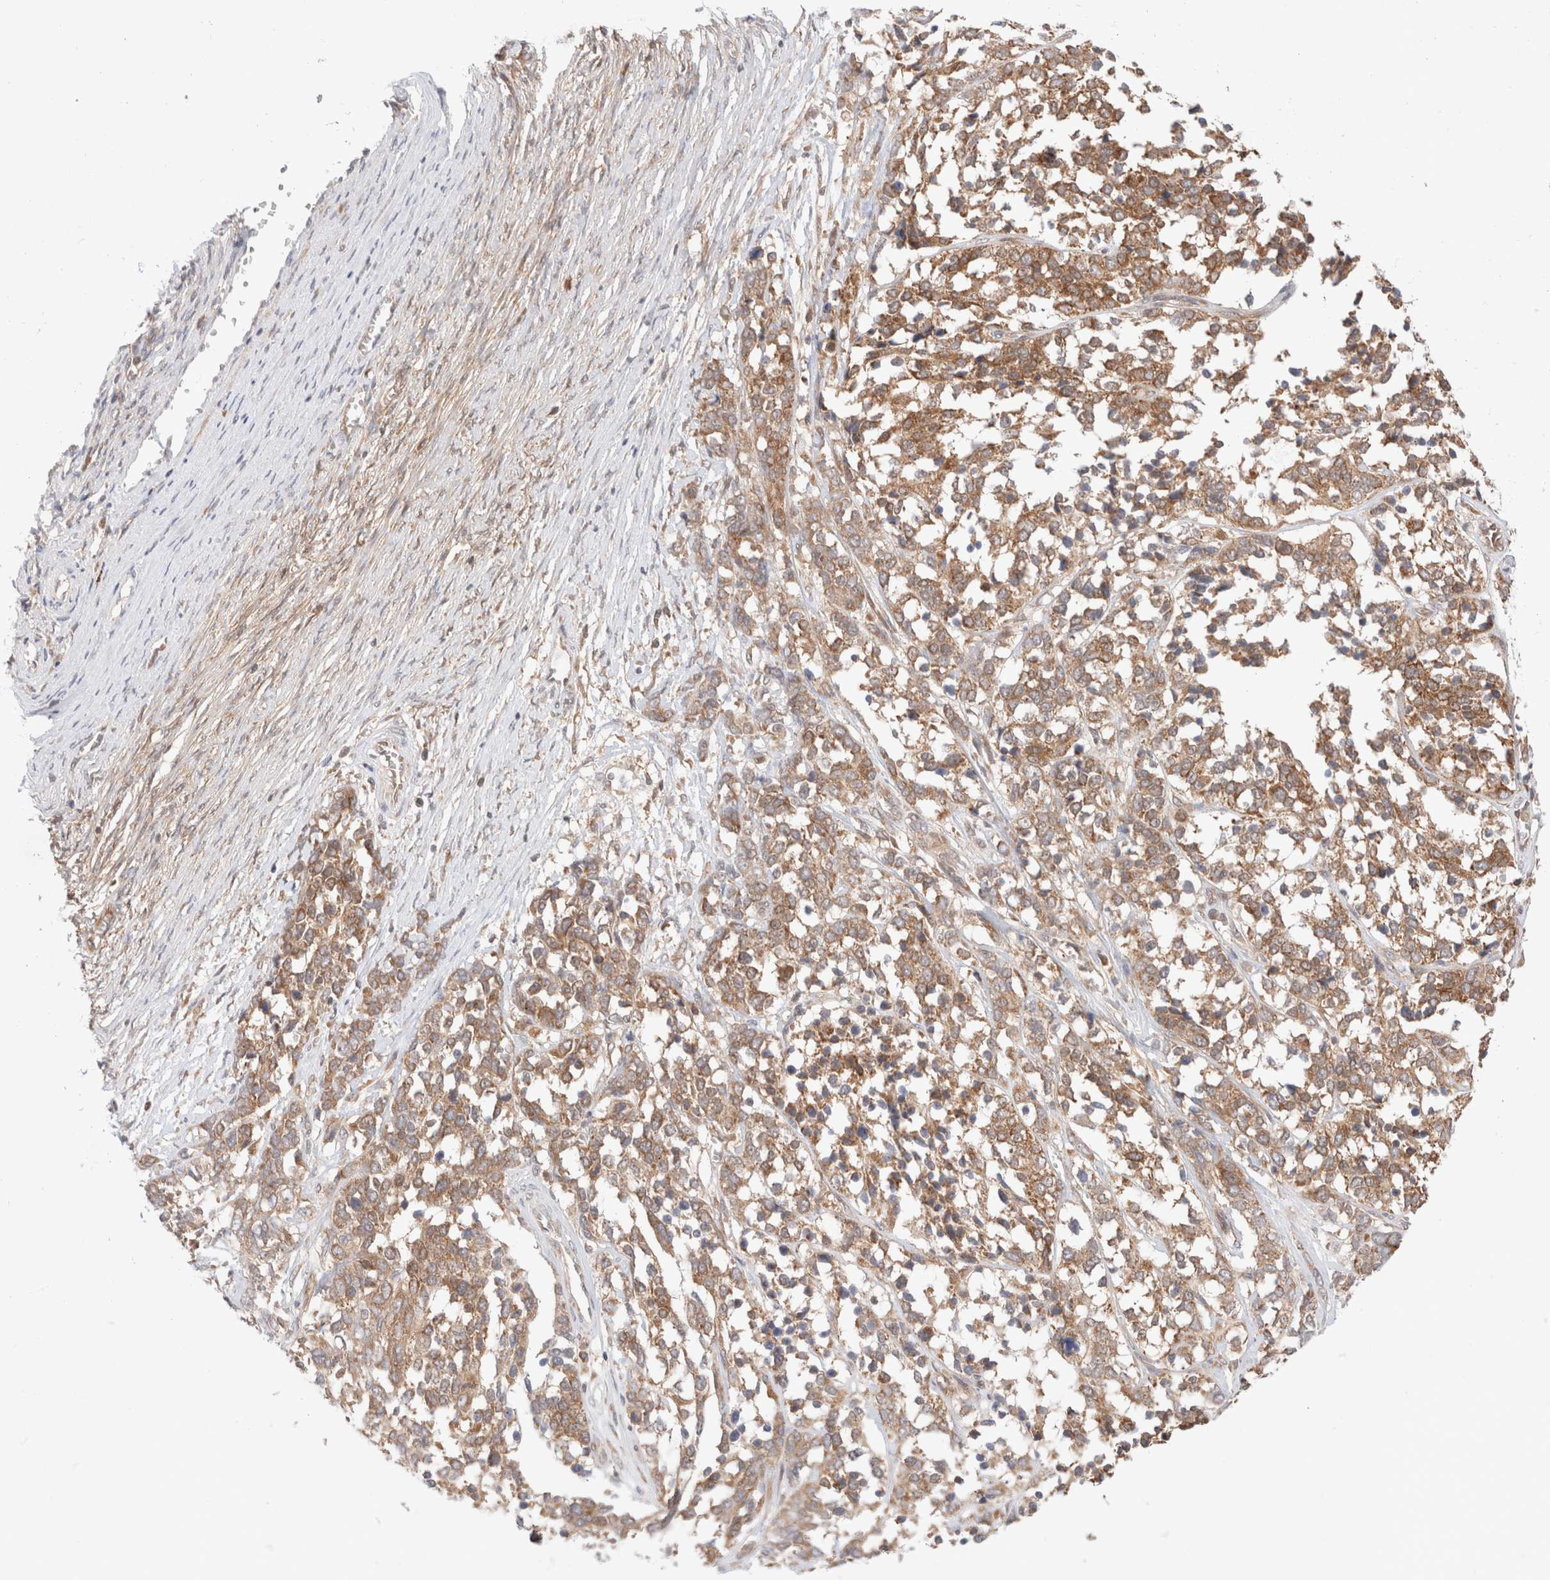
{"staining": {"intensity": "moderate", "quantity": ">75%", "location": "cytoplasmic/membranous"}, "tissue": "ovarian cancer", "cell_type": "Tumor cells", "image_type": "cancer", "snomed": [{"axis": "morphology", "description": "Cystadenocarcinoma, serous, NOS"}, {"axis": "topography", "description": "Ovary"}], "caption": "DAB (3,3'-diaminobenzidine) immunohistochemical staining of human ovarian cancer demonstrates moderate cytoplasmic/membranous protein staining in approximately >75% of tumor cells.", "gene": "XKR4", "patient": {"sex": "female", "age": 44}}